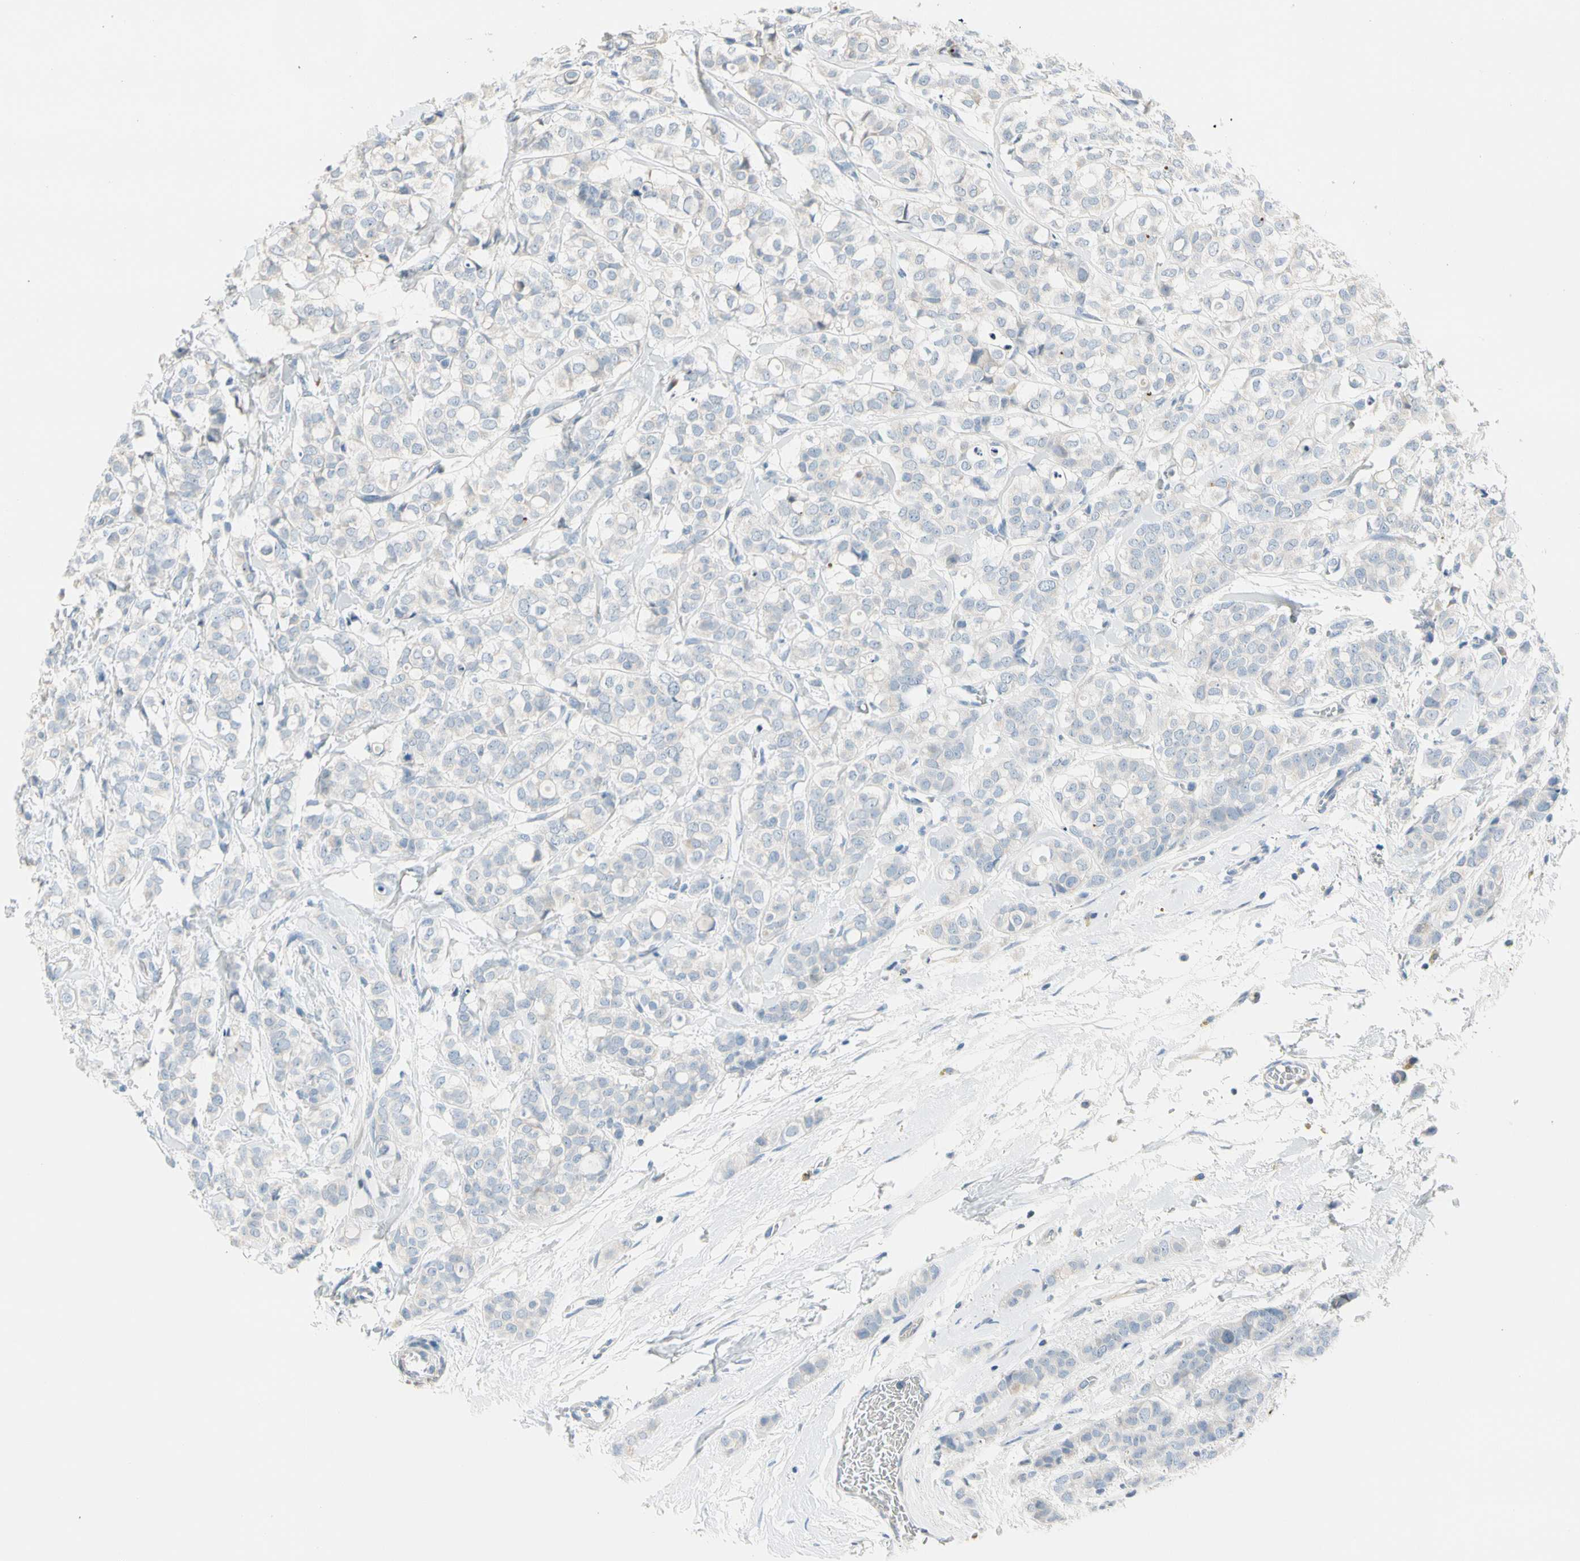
{"staining": {"intensity": "negative", "quantity": "none", "location": "none"}, "tissue": "breast cancer", "cell_type": "Tumor cells", "image_type": "cancer", "snomed": [{"axis": "morphology", "description": "Lobular carcinoma"}, {"axis": "topography", "description": "Breast"}], "caption": "Tumor cells are negative for protein expression in human lobular carcinoma (breast). The staining is performed using DAB (3,3'-diaminobenzidine) brown chromogen with nuclei counter-stained in using hematoxylin.", "gene": "STK40", "patient": {"sex": "female", "age": 60}}